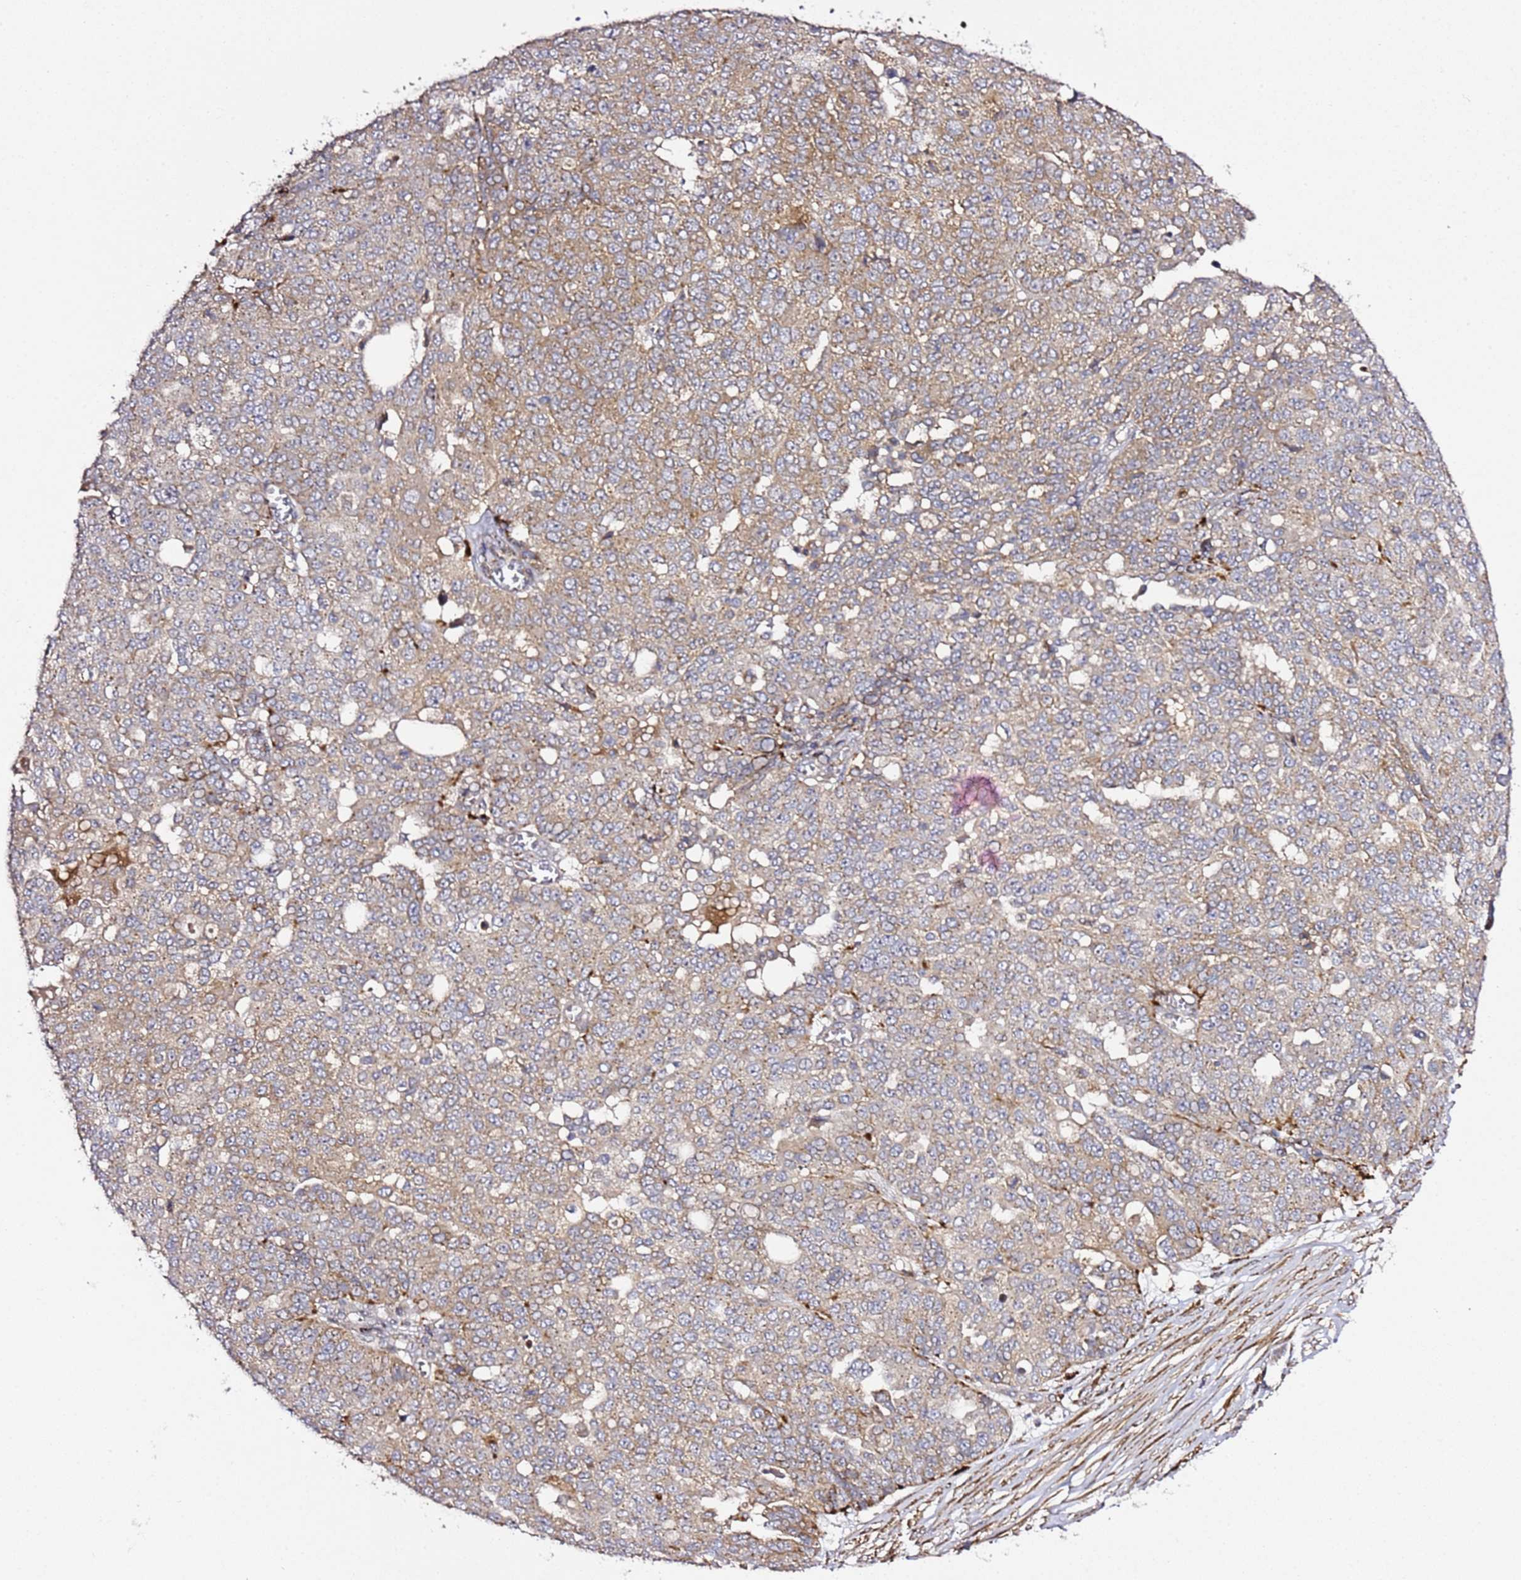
{"staining": {"intensity": "weak", "quantity": "25%-75%", "location": "cytoplasmic/membranous"}, "tissue": "ovarian cancer", "cell_type": "Tumor cells", "image_type": "cancer", "snomed": [{"axis": "morphology", "description": "Cystadenocarcinoma, serous, NOS"}, {"axis": "topography", "description": "Soft tissue"}, {"axis": "topography", "description": "Ovary"}], "caption": "Immunohistochemical staining of human ovarian serous cystadenocarcinoma exhibits weak cytoplasmic/membranous protein positivity in about 25%-75% of tumor cells.", "gene": "PVRIG", "patient": {"sex": "female", "age": 57}}